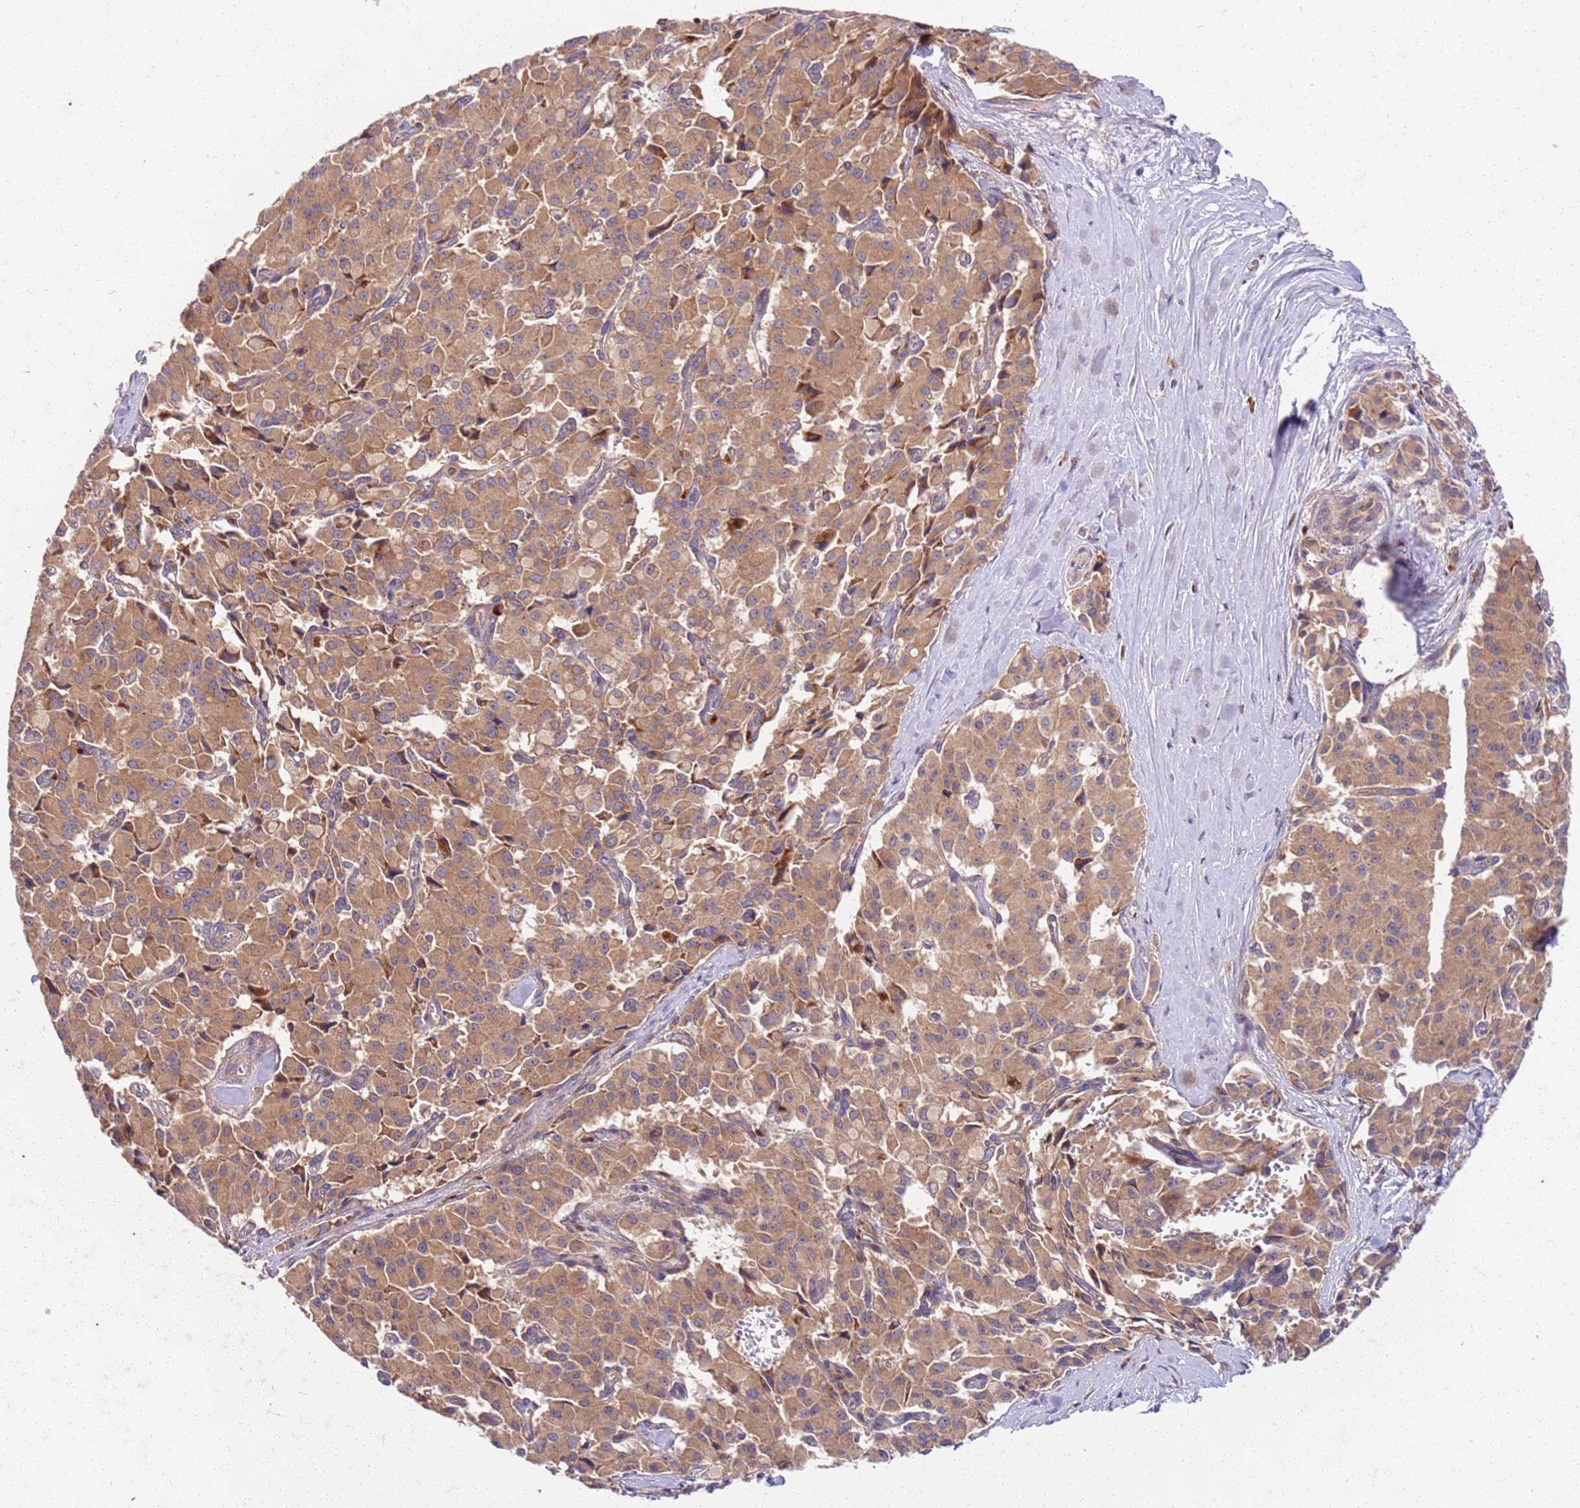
{"staining": {"intensity": "moderate", "quantity": ">75%", "location": "cytoplasmic/membranous"}, "tissue": "pancreatic cancer", "cell_type": "Tumor cells", "image_type": "cancer", "snomed": [{"axis": "morphology", "description": "Adenocarcinoma, NOS"}, {"axis": "topography", "description": "Pancreas"}], "caption": "An immunohistochemistry histopathology image of neoplastic tissue is shown. Protein staining in brown highlights moderate cytoplasmic/membranous positivity in pancreatic cancer within tumor cells.", "gene": "OSBP", "patient": {"sex": "male", "age": 65}}